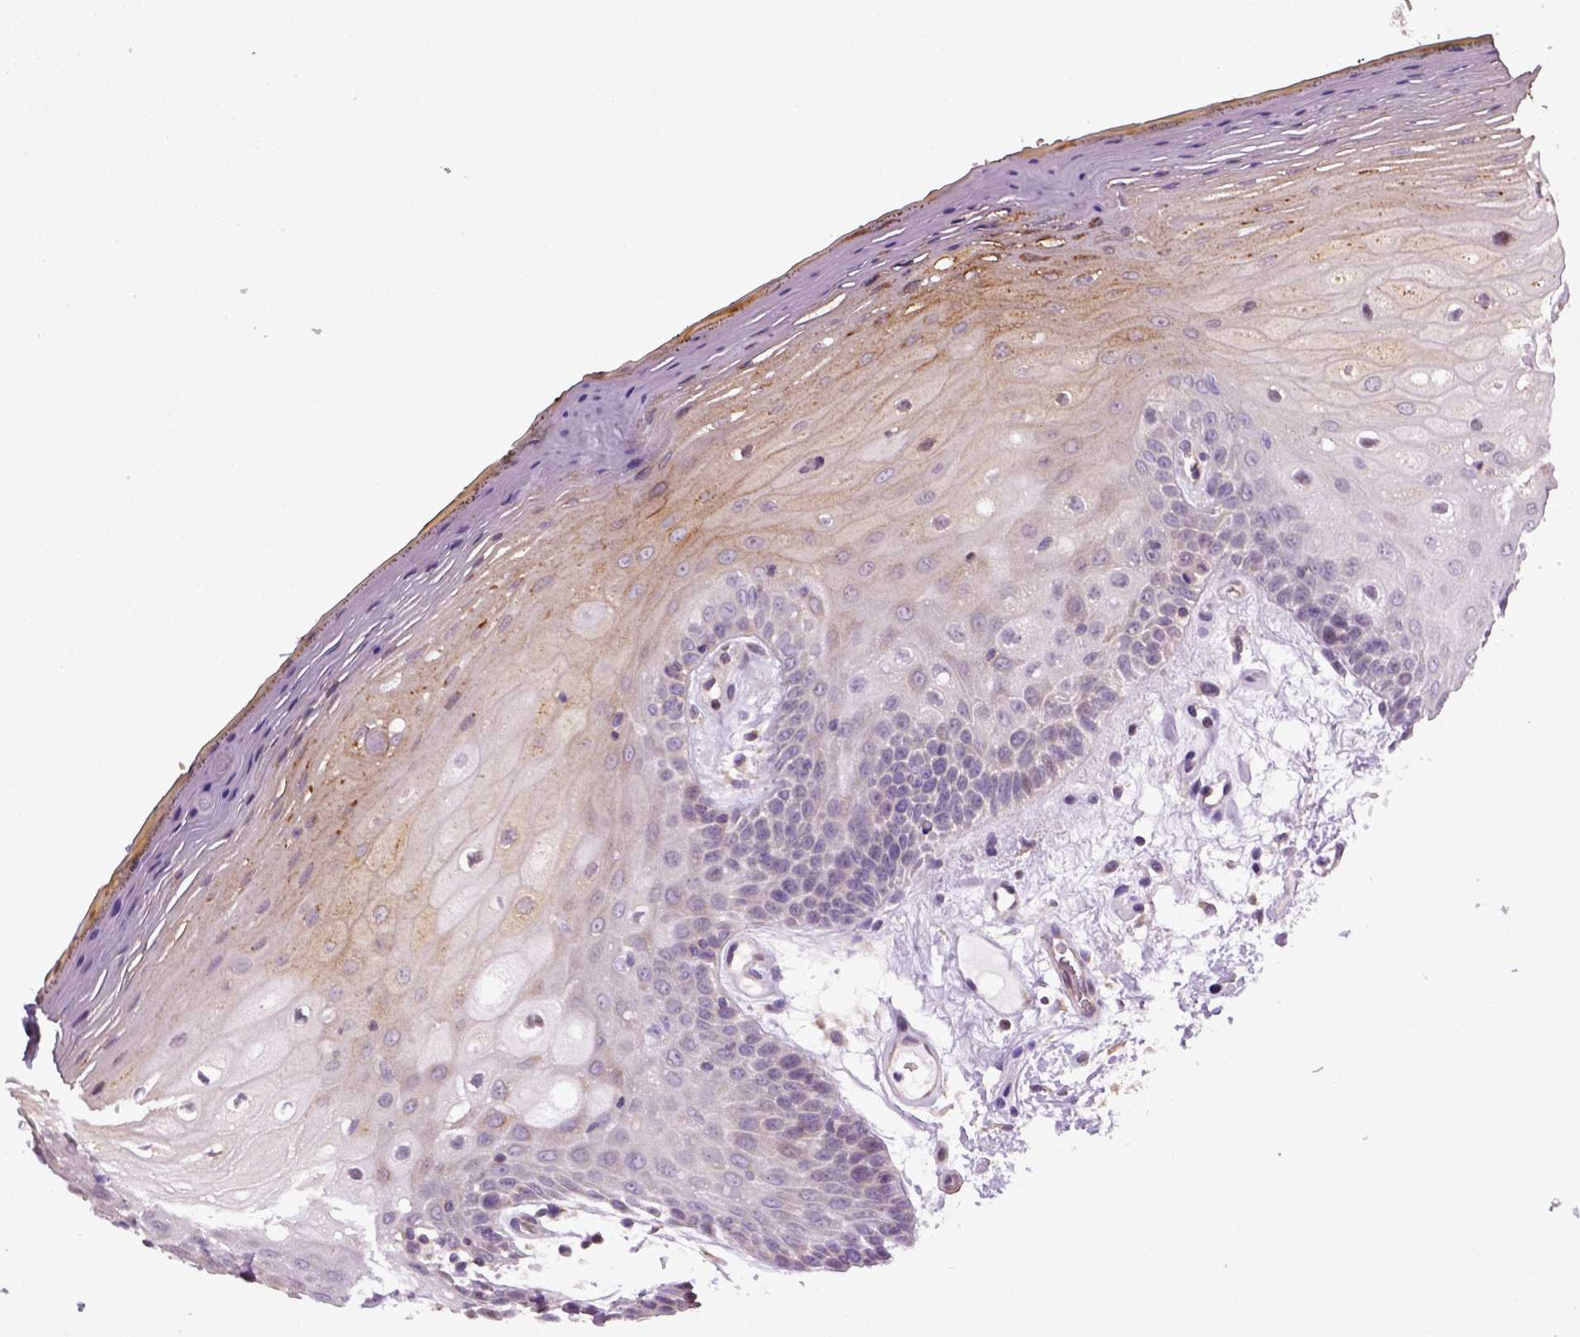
{"staining": {"intensity": "negative", "quantity": "none", "location": "none"}, "tissue": "oral mucosa", "cell_type": "Squamous epithelial cells", "image_type": "normal", "snomed": [{"axis": "morphology", "description": "Normal tissue, NOS"}, {"axis": "morphology", "description": "Squamous cell carcinoma, NOS"}, {"axis": "topography", "description": "Oral tissue"}, {"axis": "topography", "description": "Head-Neck"}], "caption": "Squamous epithelial cells show no significant protein staining in normal oral mucosa. (Stains: DAB immunohistochemistry with hematoxylin counter stain, Microscopy: brightfield microscopy at high magnification).", "gene": "TPRG1", "patient": {"sex": "male", "age": 52}}